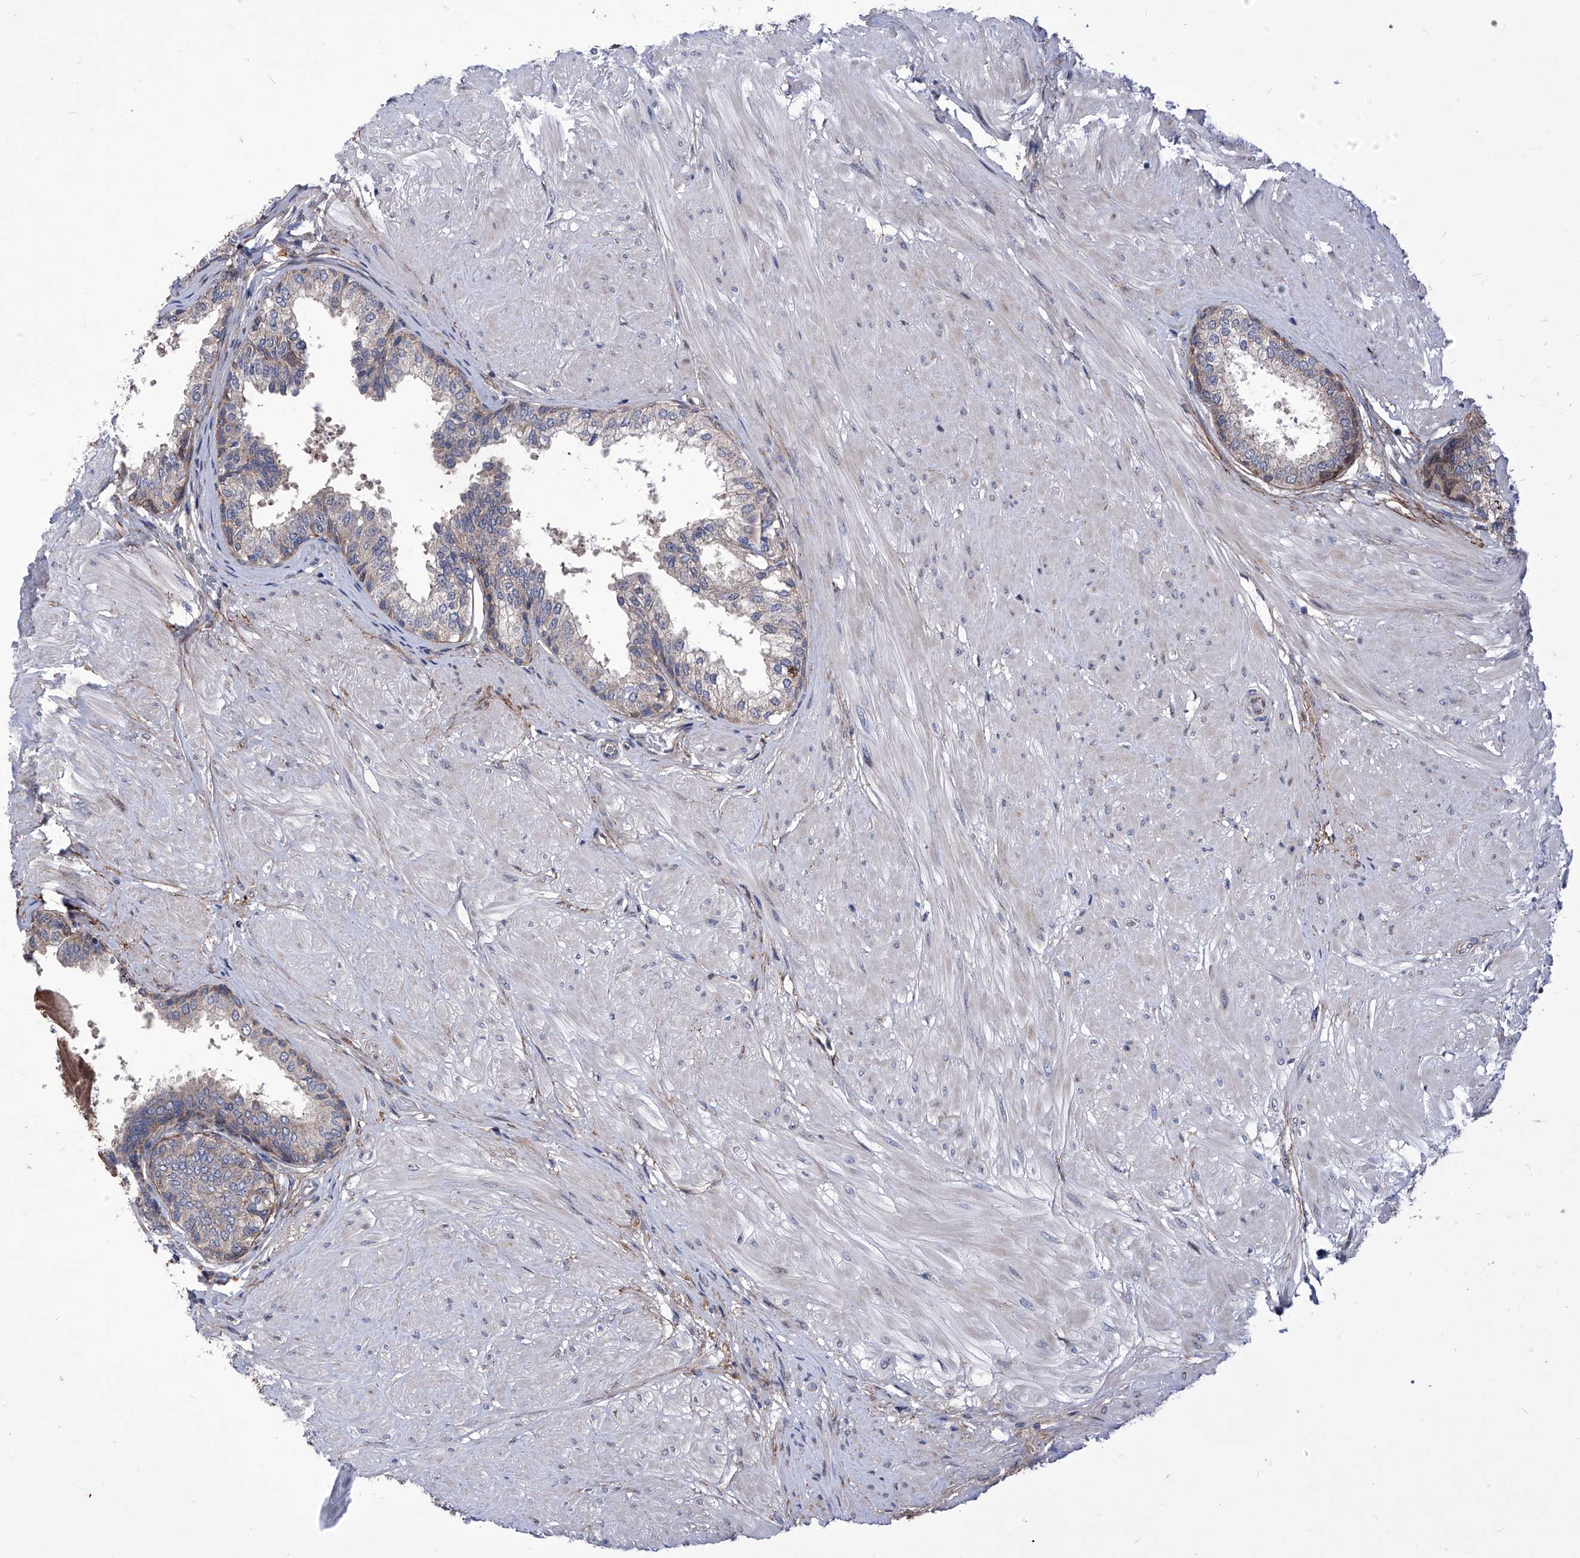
{"staining": {"intensity": "moderate", "quantity": "25%-75%", "location": "cytoplasmic/membranous"}, "tissue": "prostate", "cell_type": "Glandular cells", "image_type": "normal", "snomed": [{"axis": "morphology", "description": "Normal tissue, NOS"}, {"axis": "topography", "description": "Prostate"}], "caption": "The immunohistochemical stain highlights moderate cytoplasmic/membranous positivity in glandular cells of benign prostate.", "gene": "KTI12", "patient": {"sex": "male", "age": 48}}